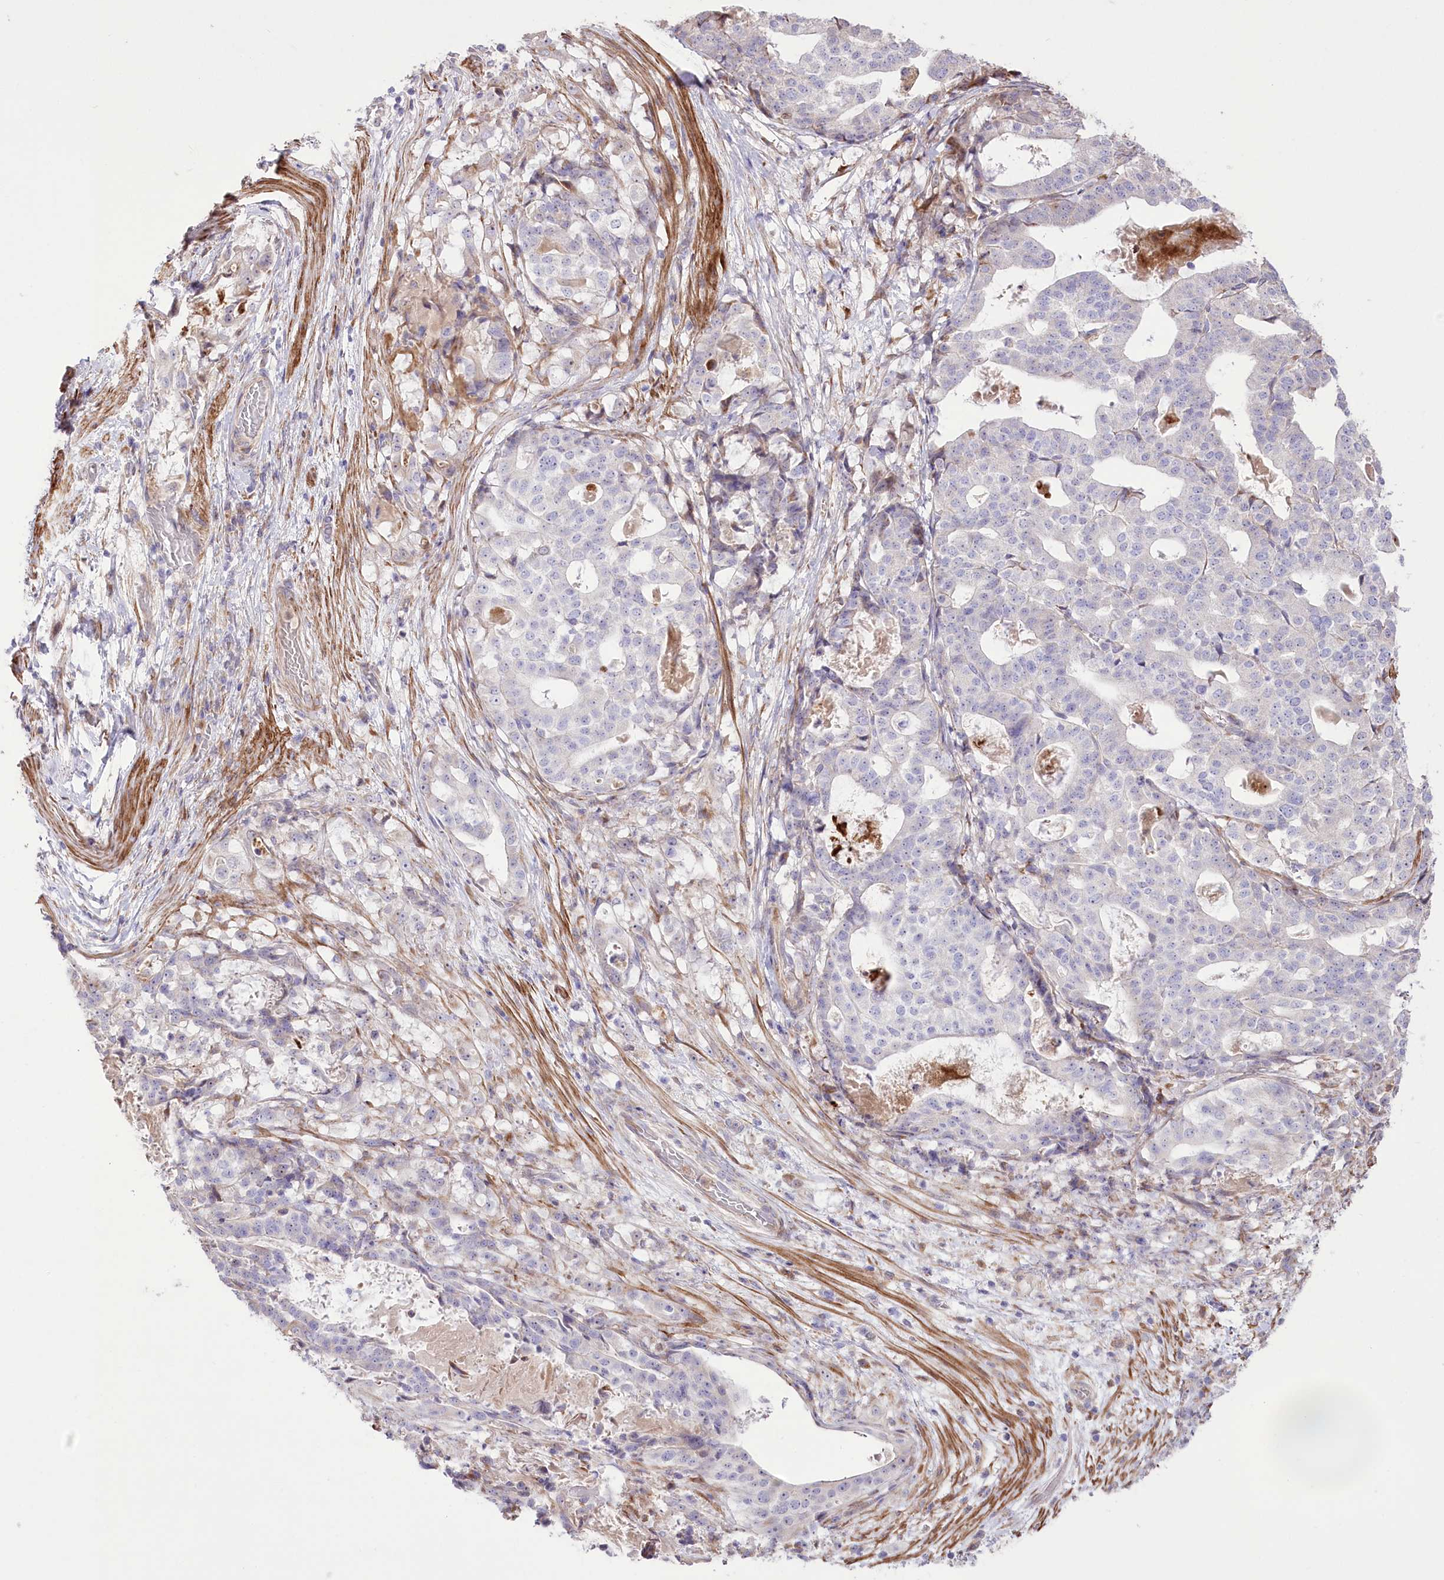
{"staining": {"intensity": "negative", "quantity": "none", "location": "none"}, "tissue": "stomach cancer", "cell_type": "Tumor cells", "image_type": "cancer", "snomed": [{"axis": "morphology", "description": "Adenocarcinoma, NOS"}, {"axis": "topography", "description": "Stomach"}], "caption": "Image shows no protein staining in tumor cells of stomach cancer tissue. (DAB (3,3'-diaminobenzidine) IHC with hematoxylin counter stain).", "gene": "RNF24", "patient": {"sex": "male", "age": 48}}